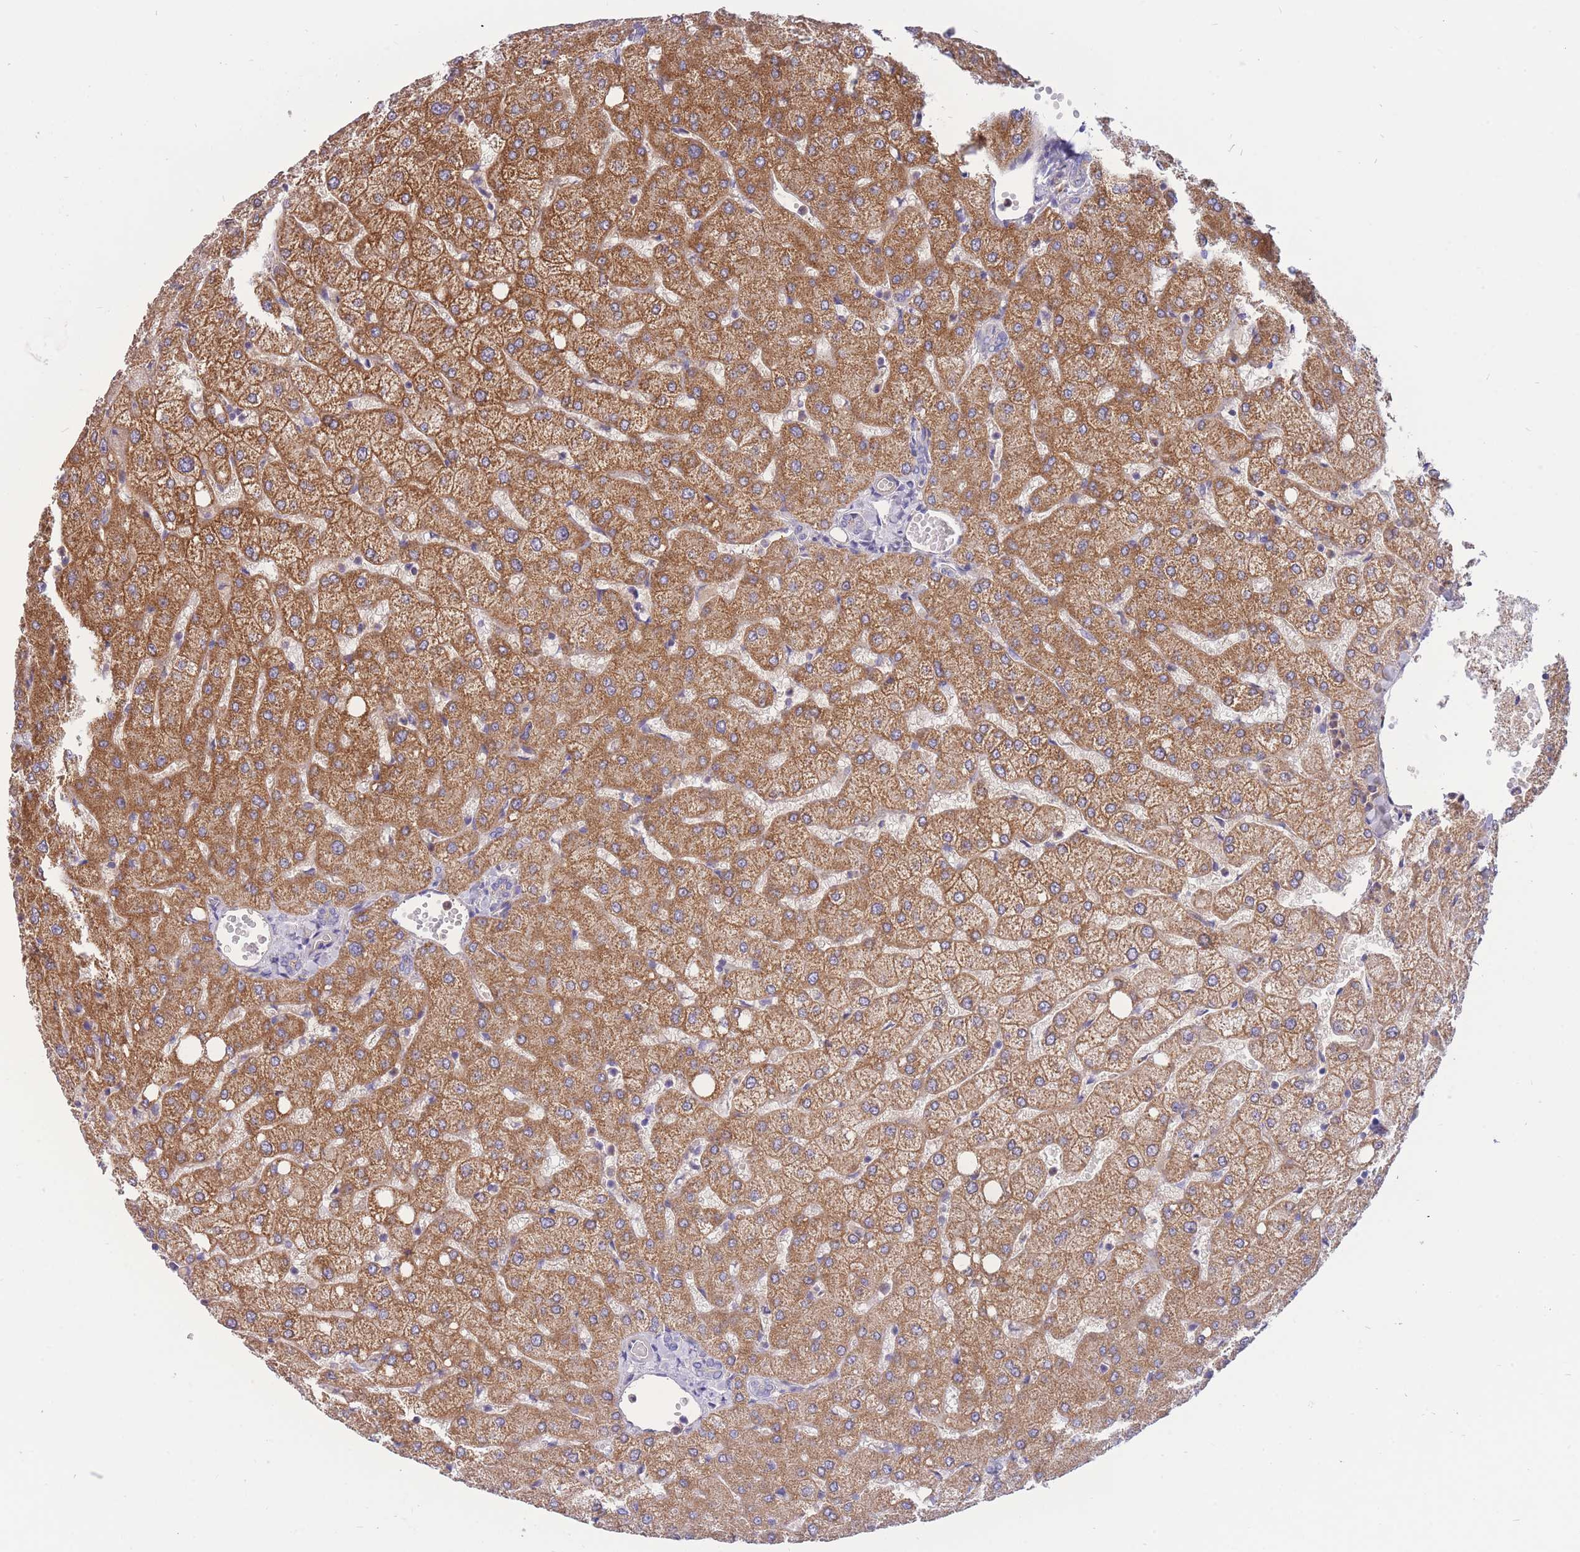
{"staining": {"intensity": "negative", "quantity": "none", "location": "none"}, "tissue": "liver", "cell_type": "Cholangiocytes", "image_type": "normal", "snomed": [{"axis": "morphology", "description": "Normal tissue, NOS"}, {"axis": "topography", "description": "Liver"}], "caption": "Photomicrograph shows no protein expression in cholangiocytes of normal liver.", "gene": "SULT1A1", "patient": {"sex": "female", "age": 54}}